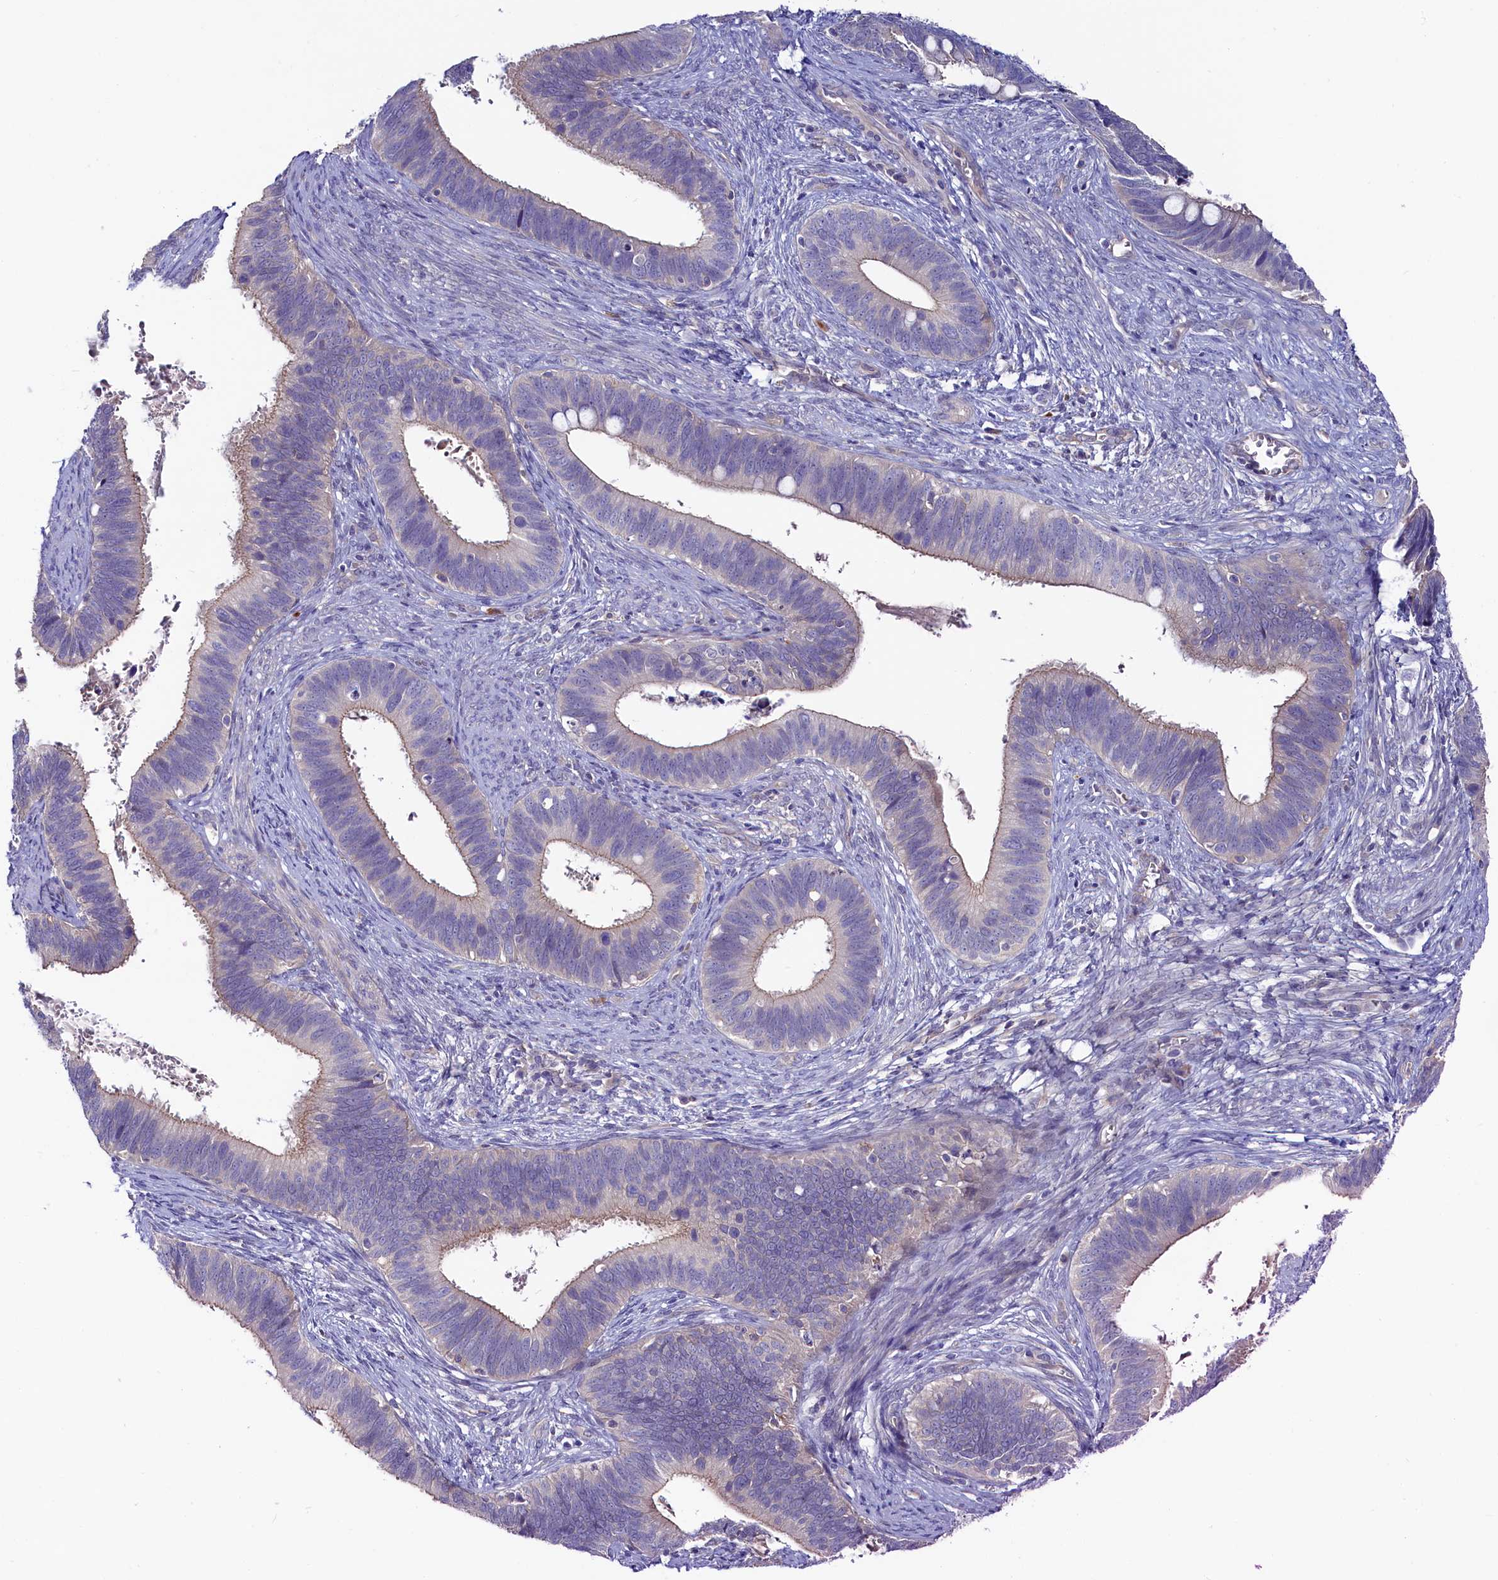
{"staining": {"intensity": "weak", "quantity": "<25%", "location": "cytoplasmic/membranous"}, "tissue": "cervical cancer", "cell_type": "Tumor cells", "image_type": "cancer", "snomed": [{"axis": "morphology", "description": "Adenocarcinoma, NOS"}, {"axis": "topography", "description": "Cervix"}], "caption": "Human cervical cancer (adenocarcinoma) stained for a protein using immunohistochemistry (IHC) demonstrates no positivity in tumor cells.", "gene": "ASTE1", "patient": {"sex": "female", "age": 42}}